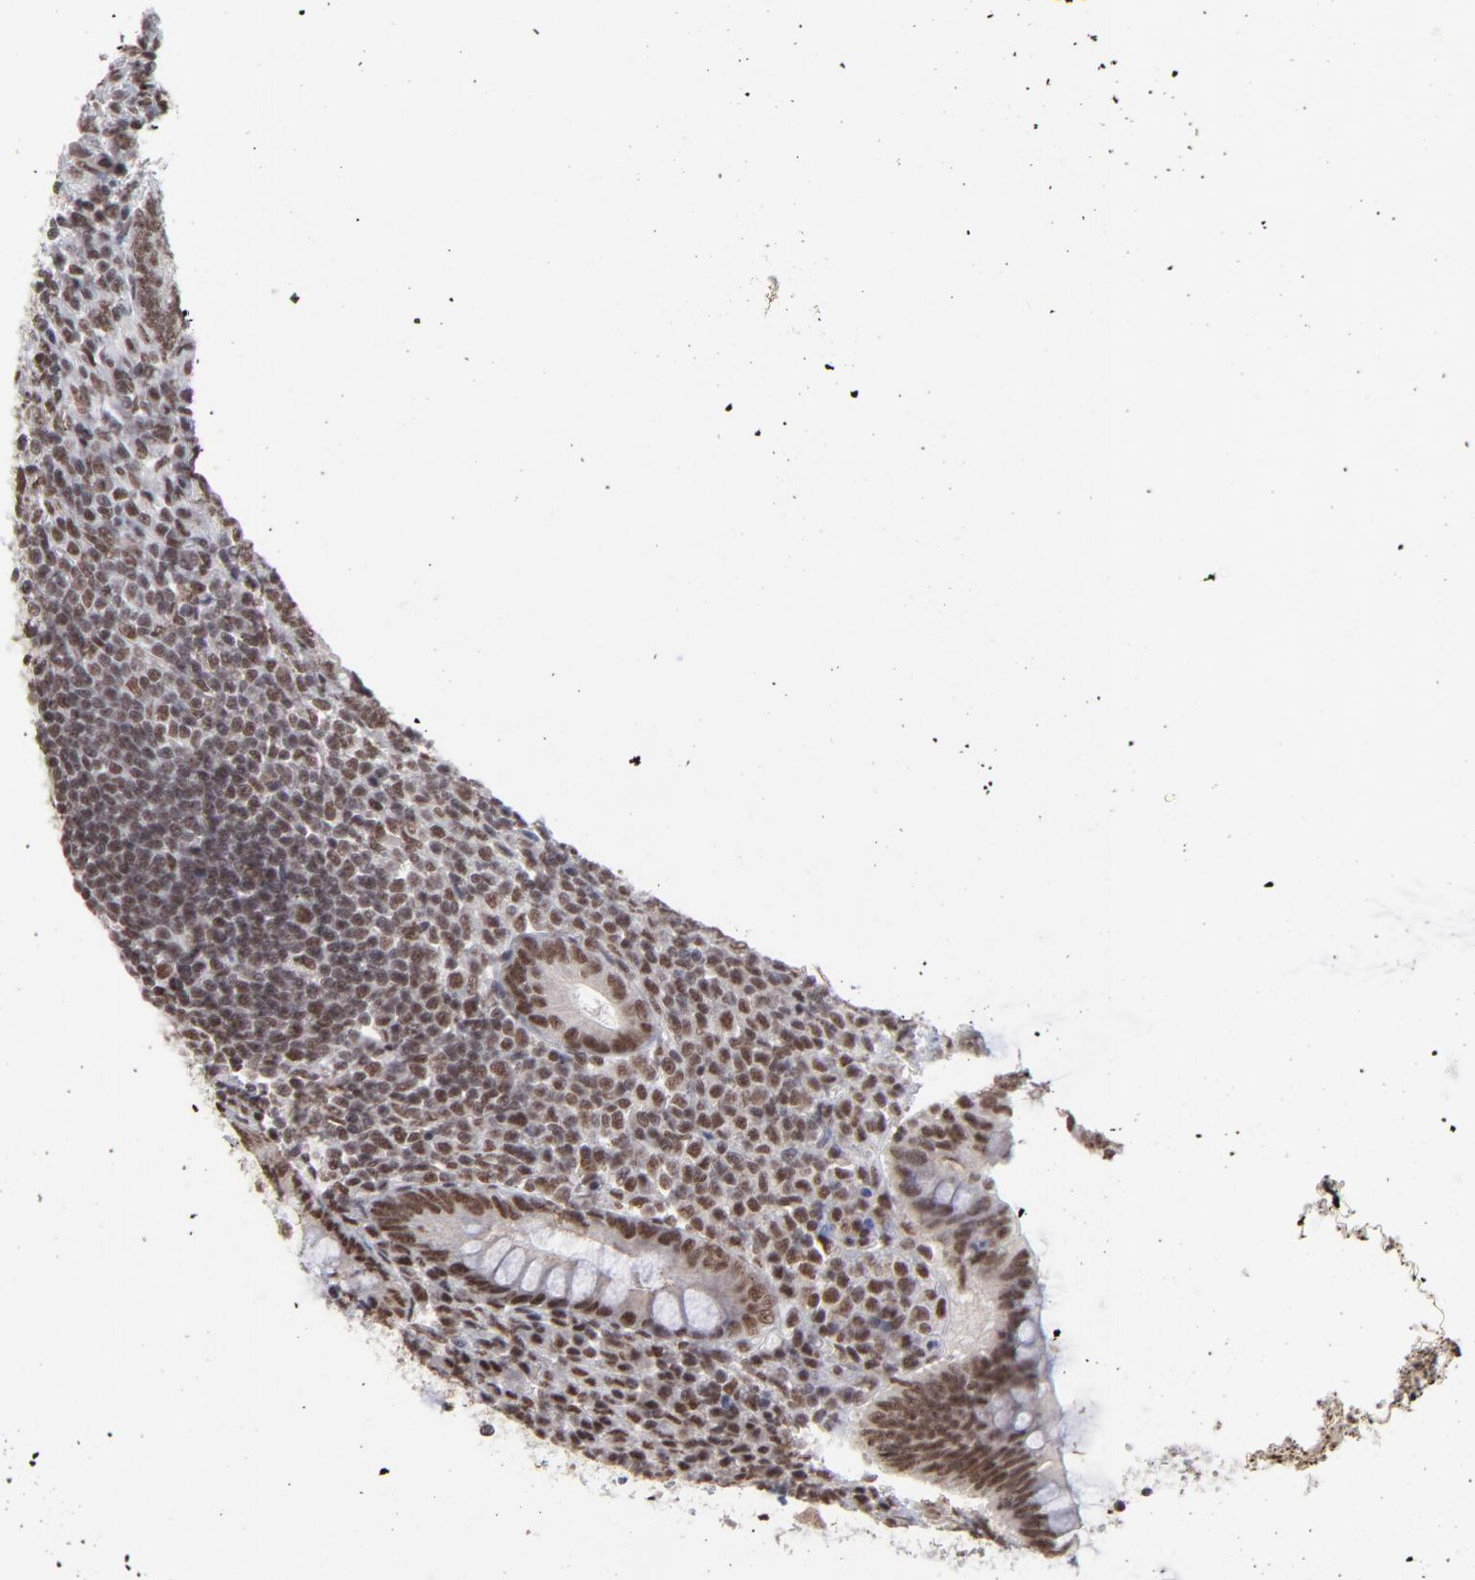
{"staining": {"intensity": "strong", "quantity": ">75%", "location": "nuclear"}, "tissue": "appendix", "cell_type": "Glandular cells", "image_type": "normal", "snomed": [{"axis": "morphology", "description": "Normal tissue, NOS"}, {"axis": "topography", "description": "Appendix"}], "caption": "Protein analysis of benign appendix reveals strong nuclear positivity in about >75% of glandular cells. (Brightfield microscopy of DAB IHC at high magnification).", "gene": "ZNF3", "patient": {"sex": "female", "age": 66}}